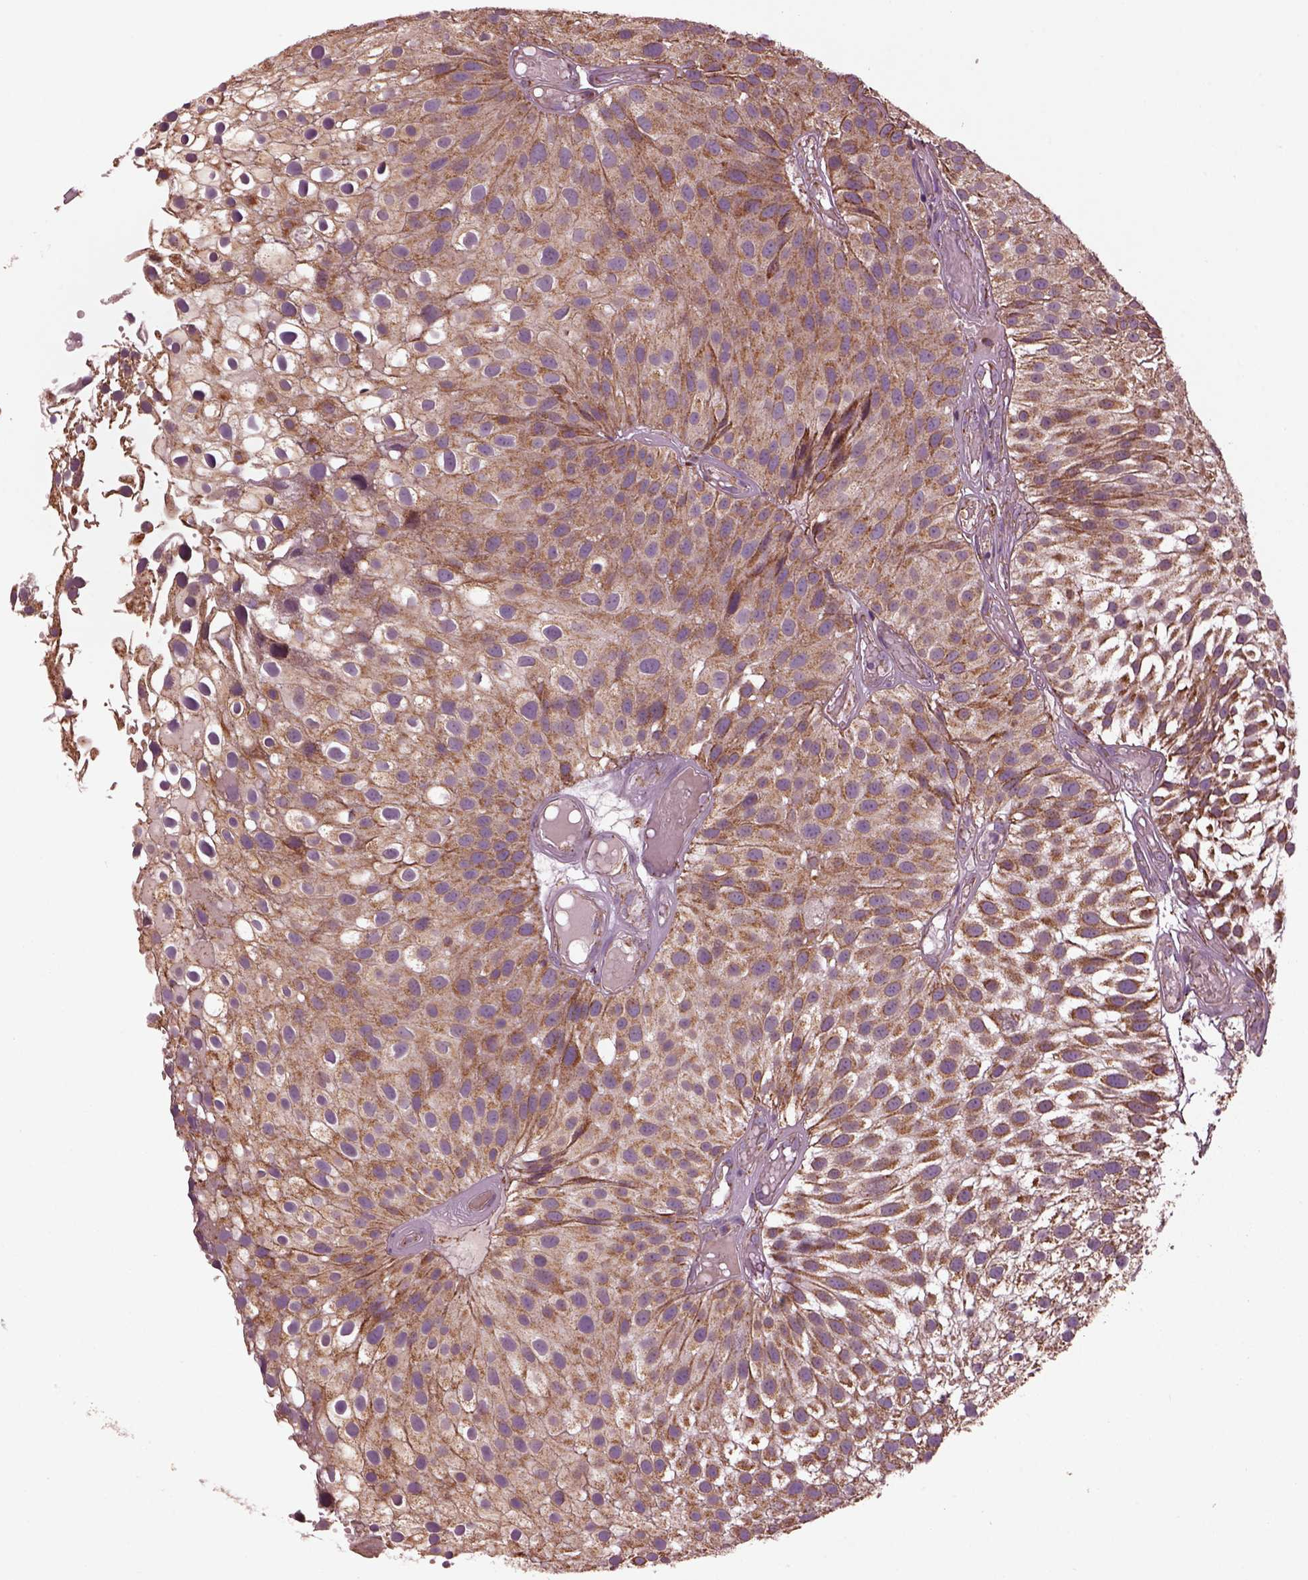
{"staining": {"intensity": "weak", "quantity": "25%-75%", "location": "cytoplasmic/membranous"}, "tissue": "urothelial cancer", "cell_type": "Tumor cells", "image_type": "cancer", "snomed": [{"axis": "morphology", "description": "Urothelial carcinoma, Low grade"}, {"axis": "topography", "description": "Urinary bladder"}], "caption": "A micrograph showing weak cytoplasmic/membranous positivity in approximately 25%-75% of tumor cells in urothelial cancer, as visualized by brown immunohistochemical staining.", "gene": "TMEM254", "patient": {"sex": "male", "age": 79}}